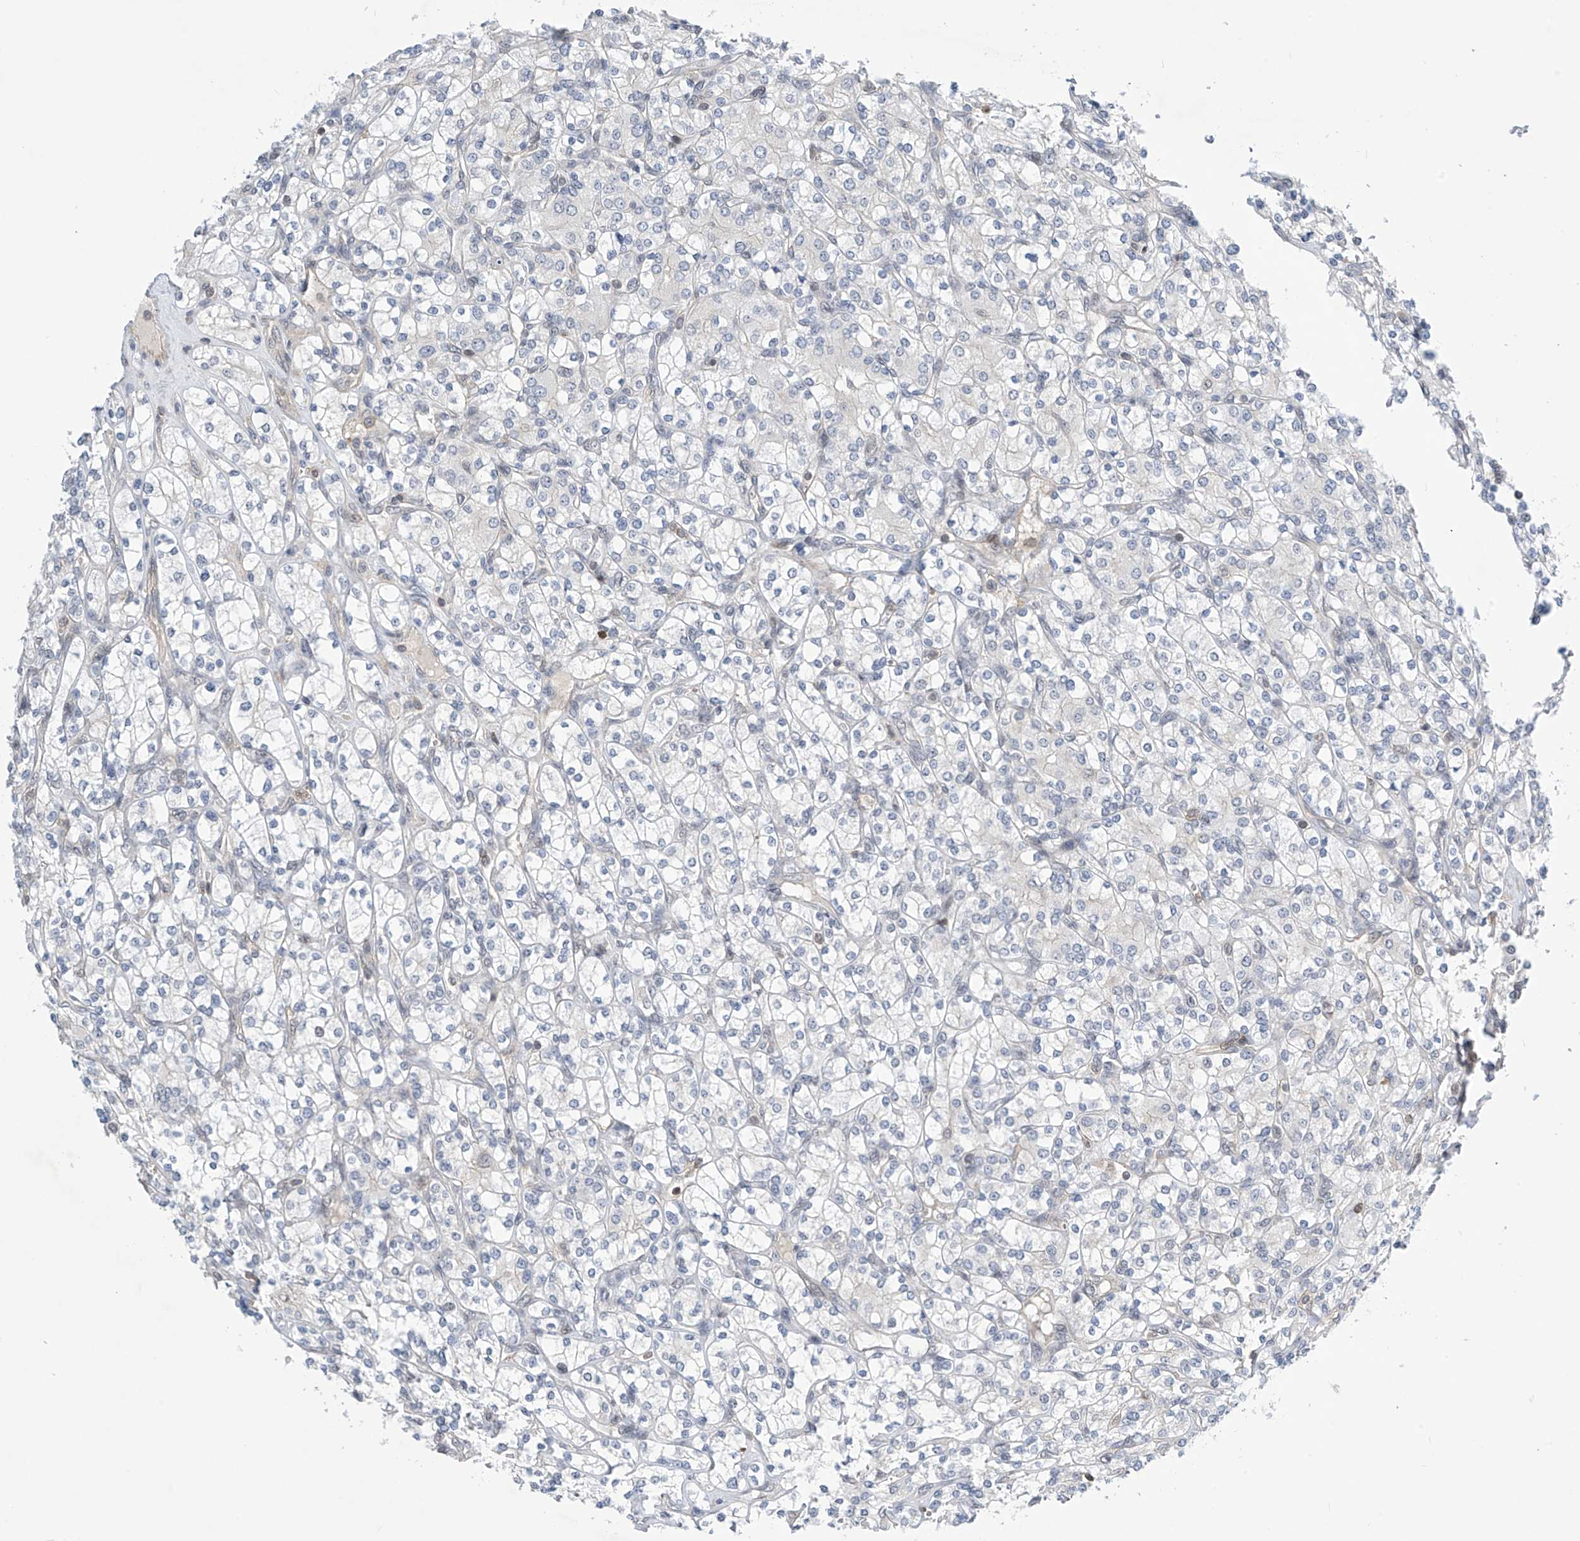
{"staining": {"intensity": "negative", "quantity": "none", "location": "none"}, "tissue": "renal cancer", "cell_type": "Tumor cells", "image_type": "cancer", "snomed": [{"axis": "morphology", "description": "Adenocarcinoma, NOS"}, {"axis": "topography", "description": "Kidney"}], "caption": "High magnification brightfield microscopy of renal cancer (adenocarcinoma) stained with DAB (brown) and counterstained with hematoxylin (blue): tumor cells show no significant staining. (IHC, brightfield microscopy, high magnification).", "gene": "MSL3", "patient": {"sex": "male", "age": 77}}